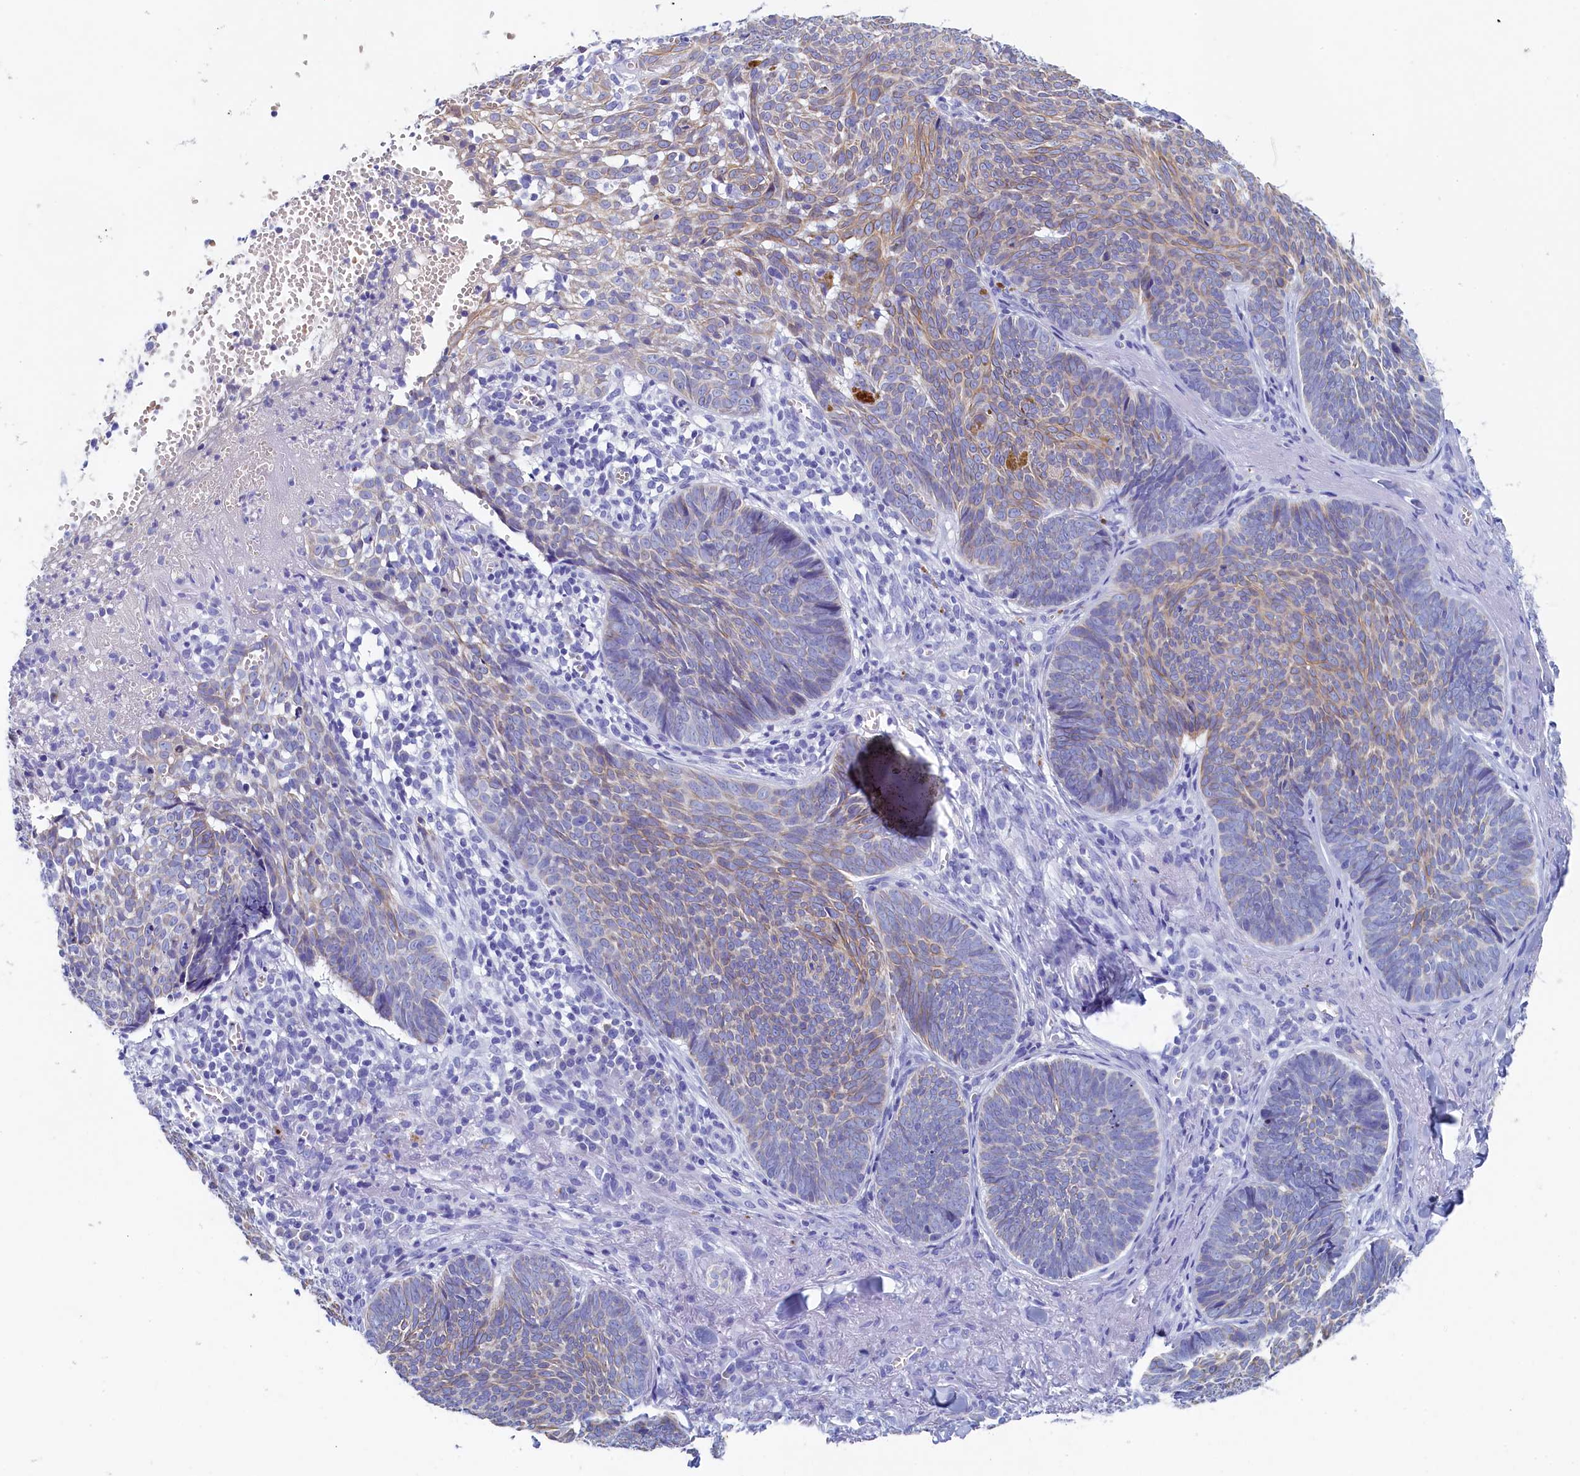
{"staining": {"intensity": "weak", "quantity": "25%-75%", "location": "cytoplasmic/membranous"}, "tissue": "skin cancer", "cell_type": "Tumor cells", "image_type": "cancer", "snomed": [{"axis": "morphology", "description": "Basal cell carcinoma"}, {"axis": "topography", "description": "Skin"}], "caption": "IHC histopathology image of neoplastic tissue: human skin basal cell carcinoma stained using immunohistochemistry reveals low levels of weak protein expression localized specifically in the cytoplasmic/membranous of tumor cells, appearing as a cytoplasmic/membranous brown color.", "gene": "GUCA1C", "patient": {"sex": "female", "age": 74}}